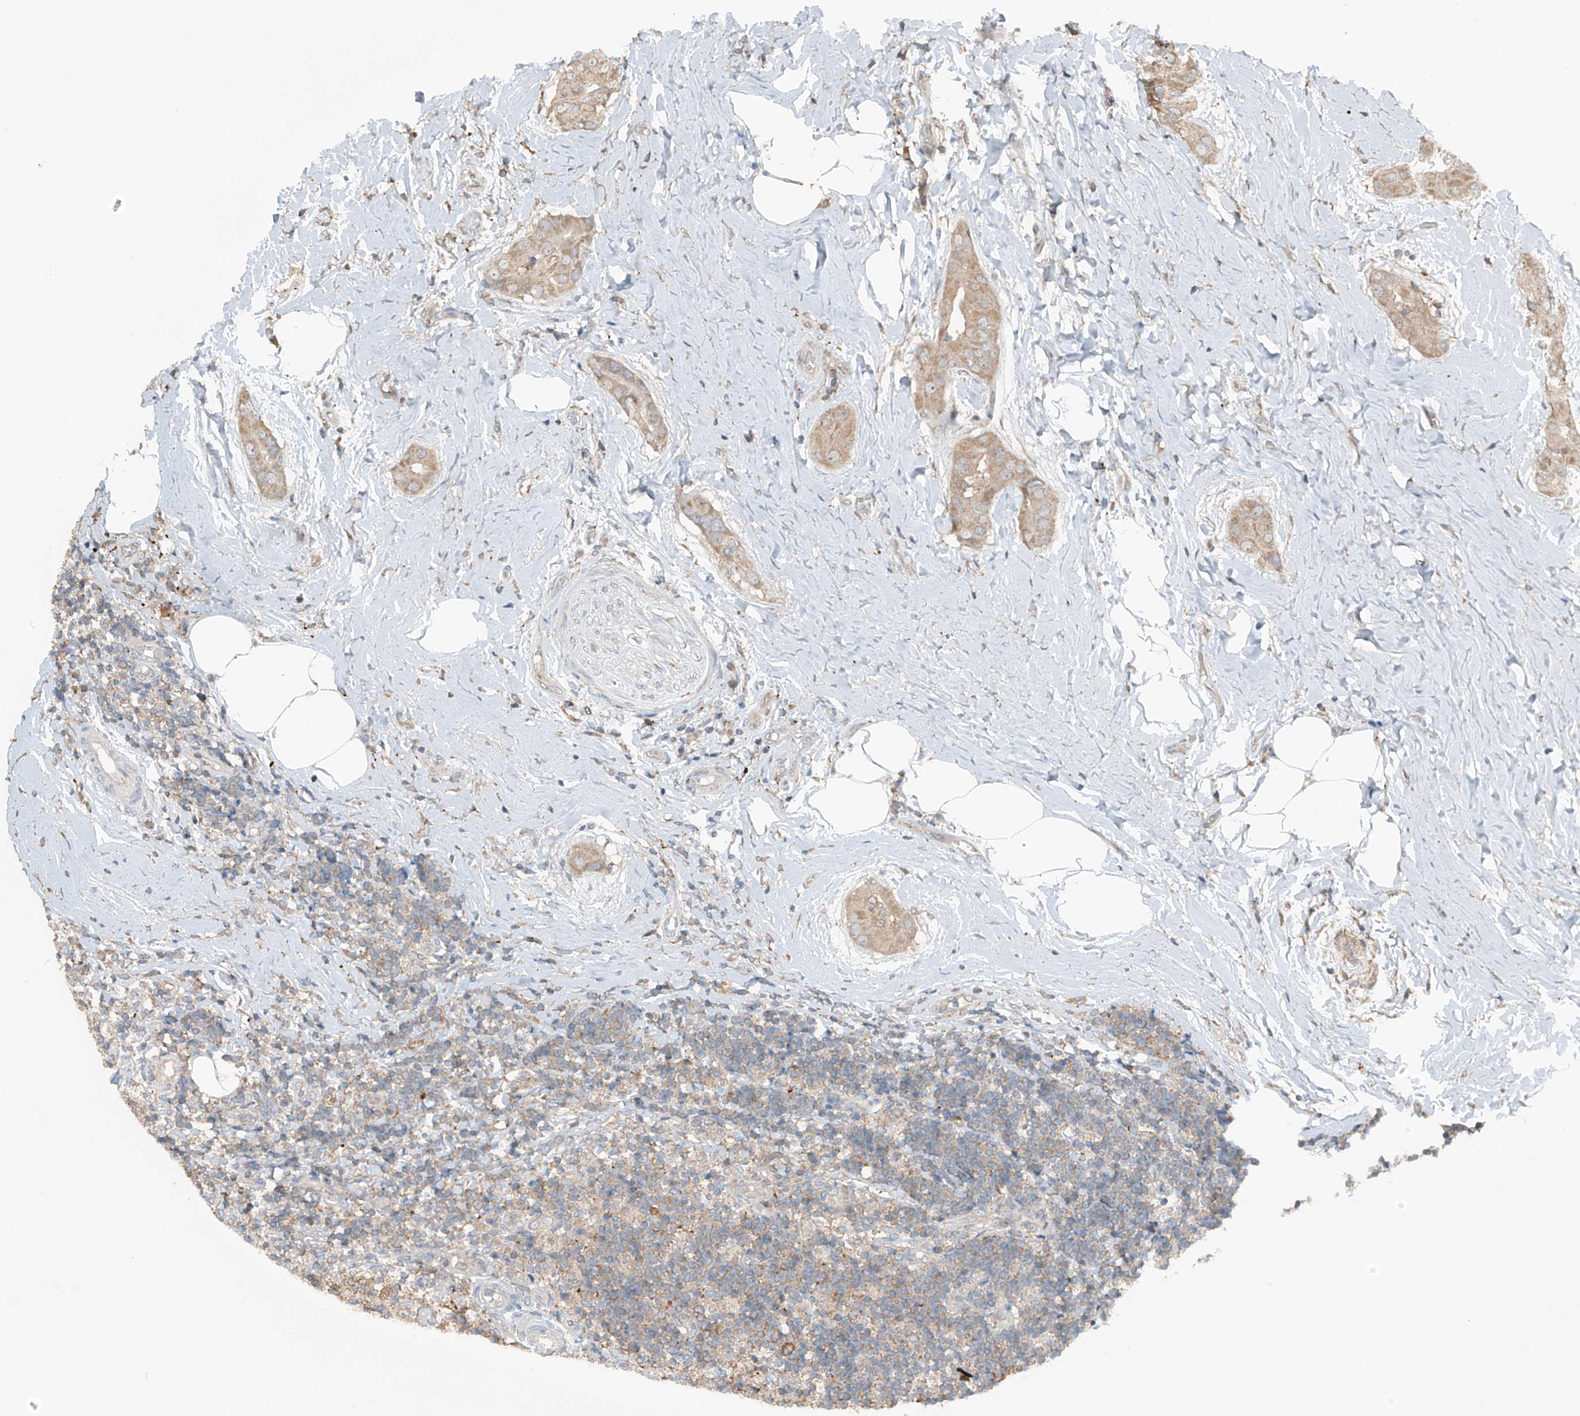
{"staining": {"intensity": "weak", "quantity": ">75%", "location": "cytoplasmic/membranous"}, "tissue": "thyroid cancer", "cell_type": "Tumor cells", "image_type": "cancer", "snomed": [{"axis": "morphology", "description": "Papillary adenocarcinoma, NOS"}, {"axis": "topography", "description": "Thyroid gland"}], "caption": "Immunohistochemistry (IHC) of papillary adenocarcinoma (thyroid) displays low levels of weak cytoplasmic/membranous positivity in about >75% of tumor cells. (DAB (3,3'-diaminobenzidine) = brown stain, brightfield microscopy at high magnification).", "gene": "TXNDC9", "patient": {"sex": "male", "age": 33}}